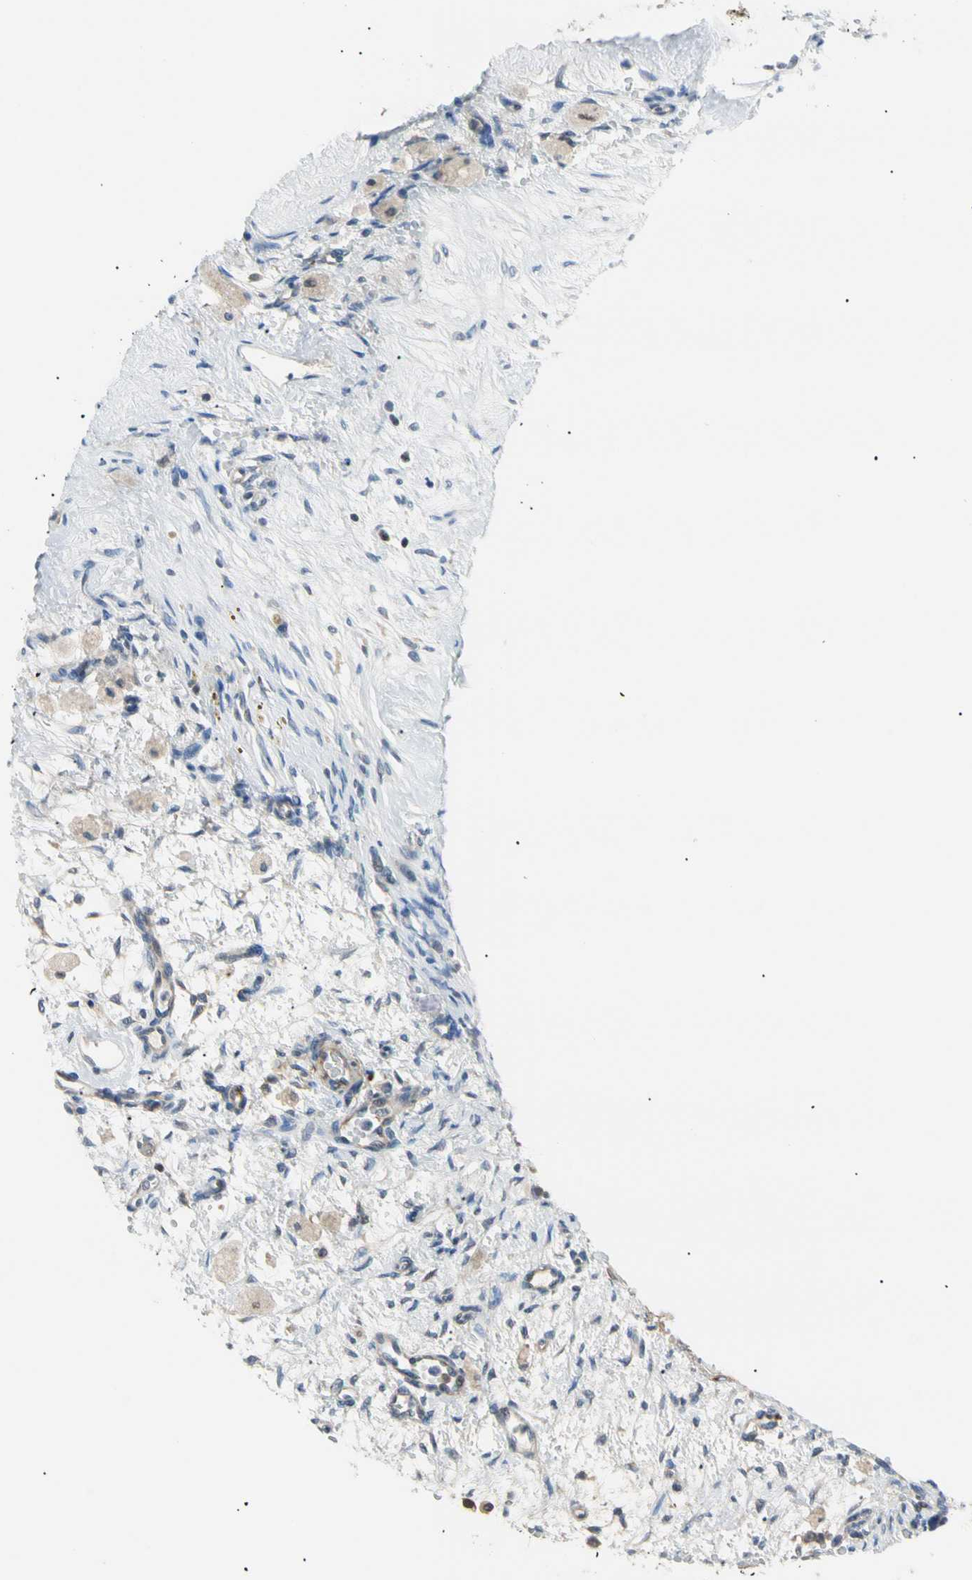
{"staining": {"intensity": "weak", "quantity": "<25%", "location": "cytoplasmic/membranous"}, "tissue": "ovary", "cell_type": "Ovarian stroma cells", "image_type": "normal", "snomed": [{"axis": "morphology", "description": "Normal tissue, NOS"}, {"axis": "topography", "description": "Ovary"}], "caption": "The immunohistochemistry micrograph has no significant expression in ovarian stroma cells of ovary. Brightfield microscopy of IHC stained with DAB (brown) and hematoxylin (blue), captured at high magnification.", "gene": "SEC23B", "patient": {"sex": "female", "age": 33}}